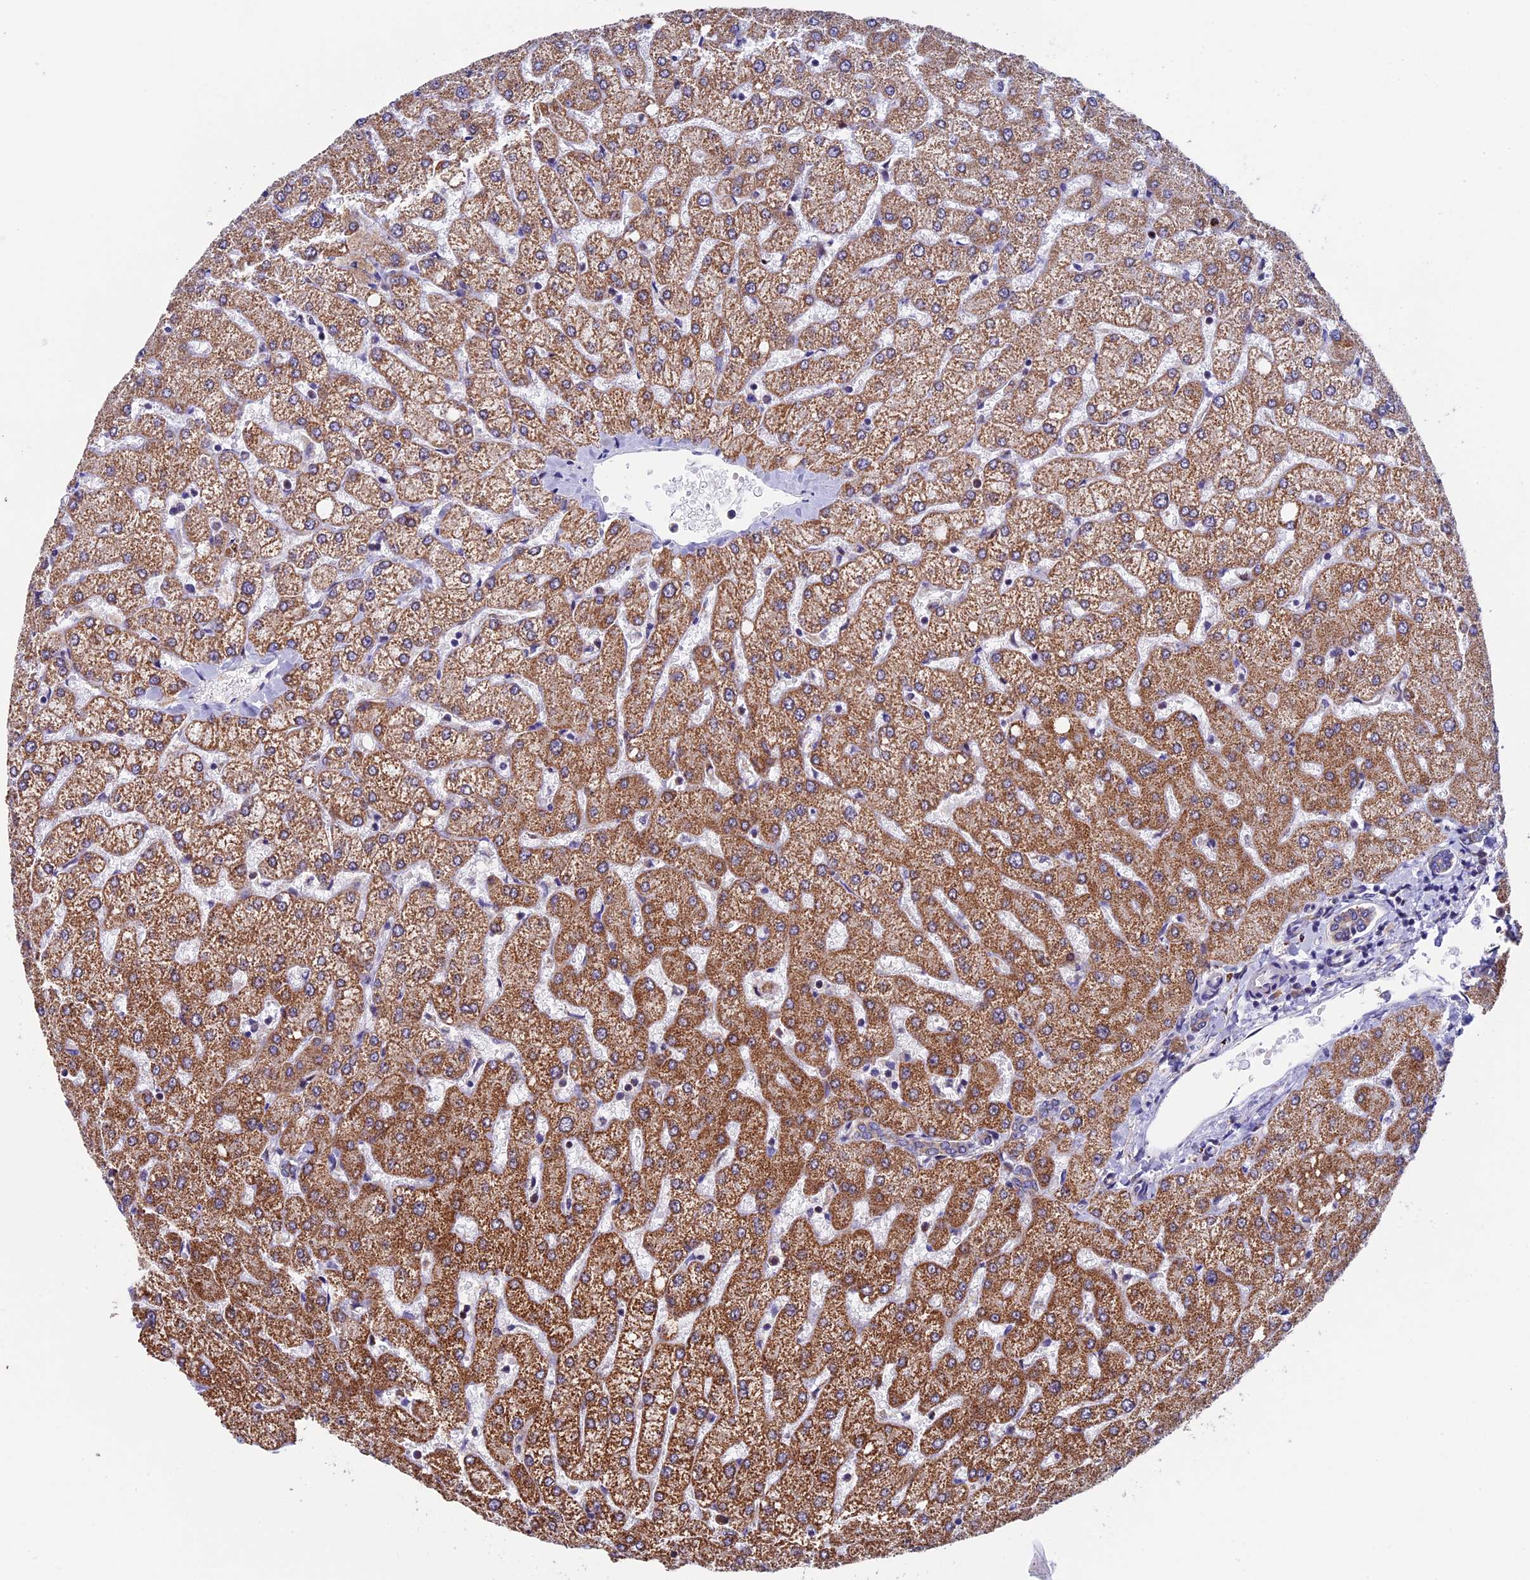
{"staining": {"intensity": "moderate", "quantity": "<25%", "location": "cytoplasmic/membranous"}, "tissue": "liver", "cell_type": "Cholangiocytes", "image_type": "normal", "snomed": [{"axis": "morphology", "description": "Normal tissue, NOS"}, {"axis": "topography", "description": "Liver"}], "caption": "This is a micrograph of immunohistochemistry staining of normal liver, which shows moderate staining in the cytoplasmic/membranous of cholangiocytes.", "gene": "SLC9A5", "patient": {"sex": "female", "age": 54}}